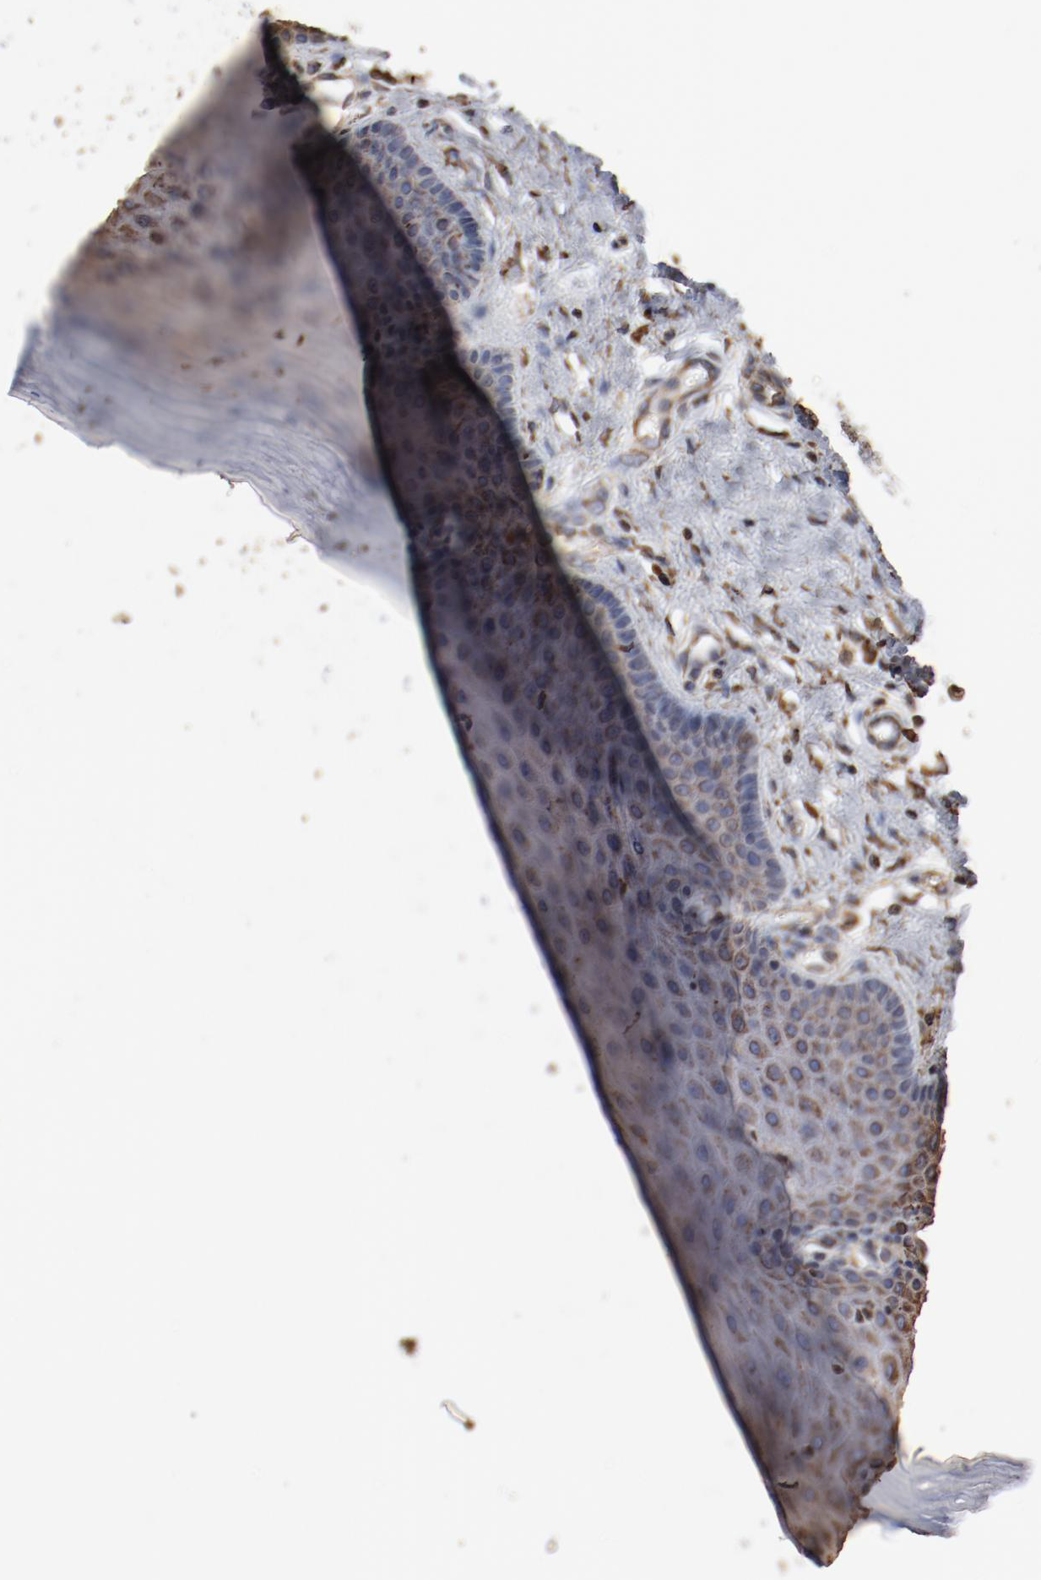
{"staining": {"intensity": "moderate", "quantity": ">75%", "location": "cytoplasmic/membranous"}, "tissue": "cervix", "cell_type": "Glandular cells", "image_type": "normal", "snomed": [{"axis": "morphology", "description": "Normal tissue, NOS"}, {"axis": "topography", "description": "Cervix"}], "caption": "A micrograph showing moderate cytoplasmic/membranous positivity in about >75% of glandular cells in benign cervix, as visualized by brown immunohistochemical staining.", "gene": "PDIA3", "patient": {"sex": "female", "age": 55}}